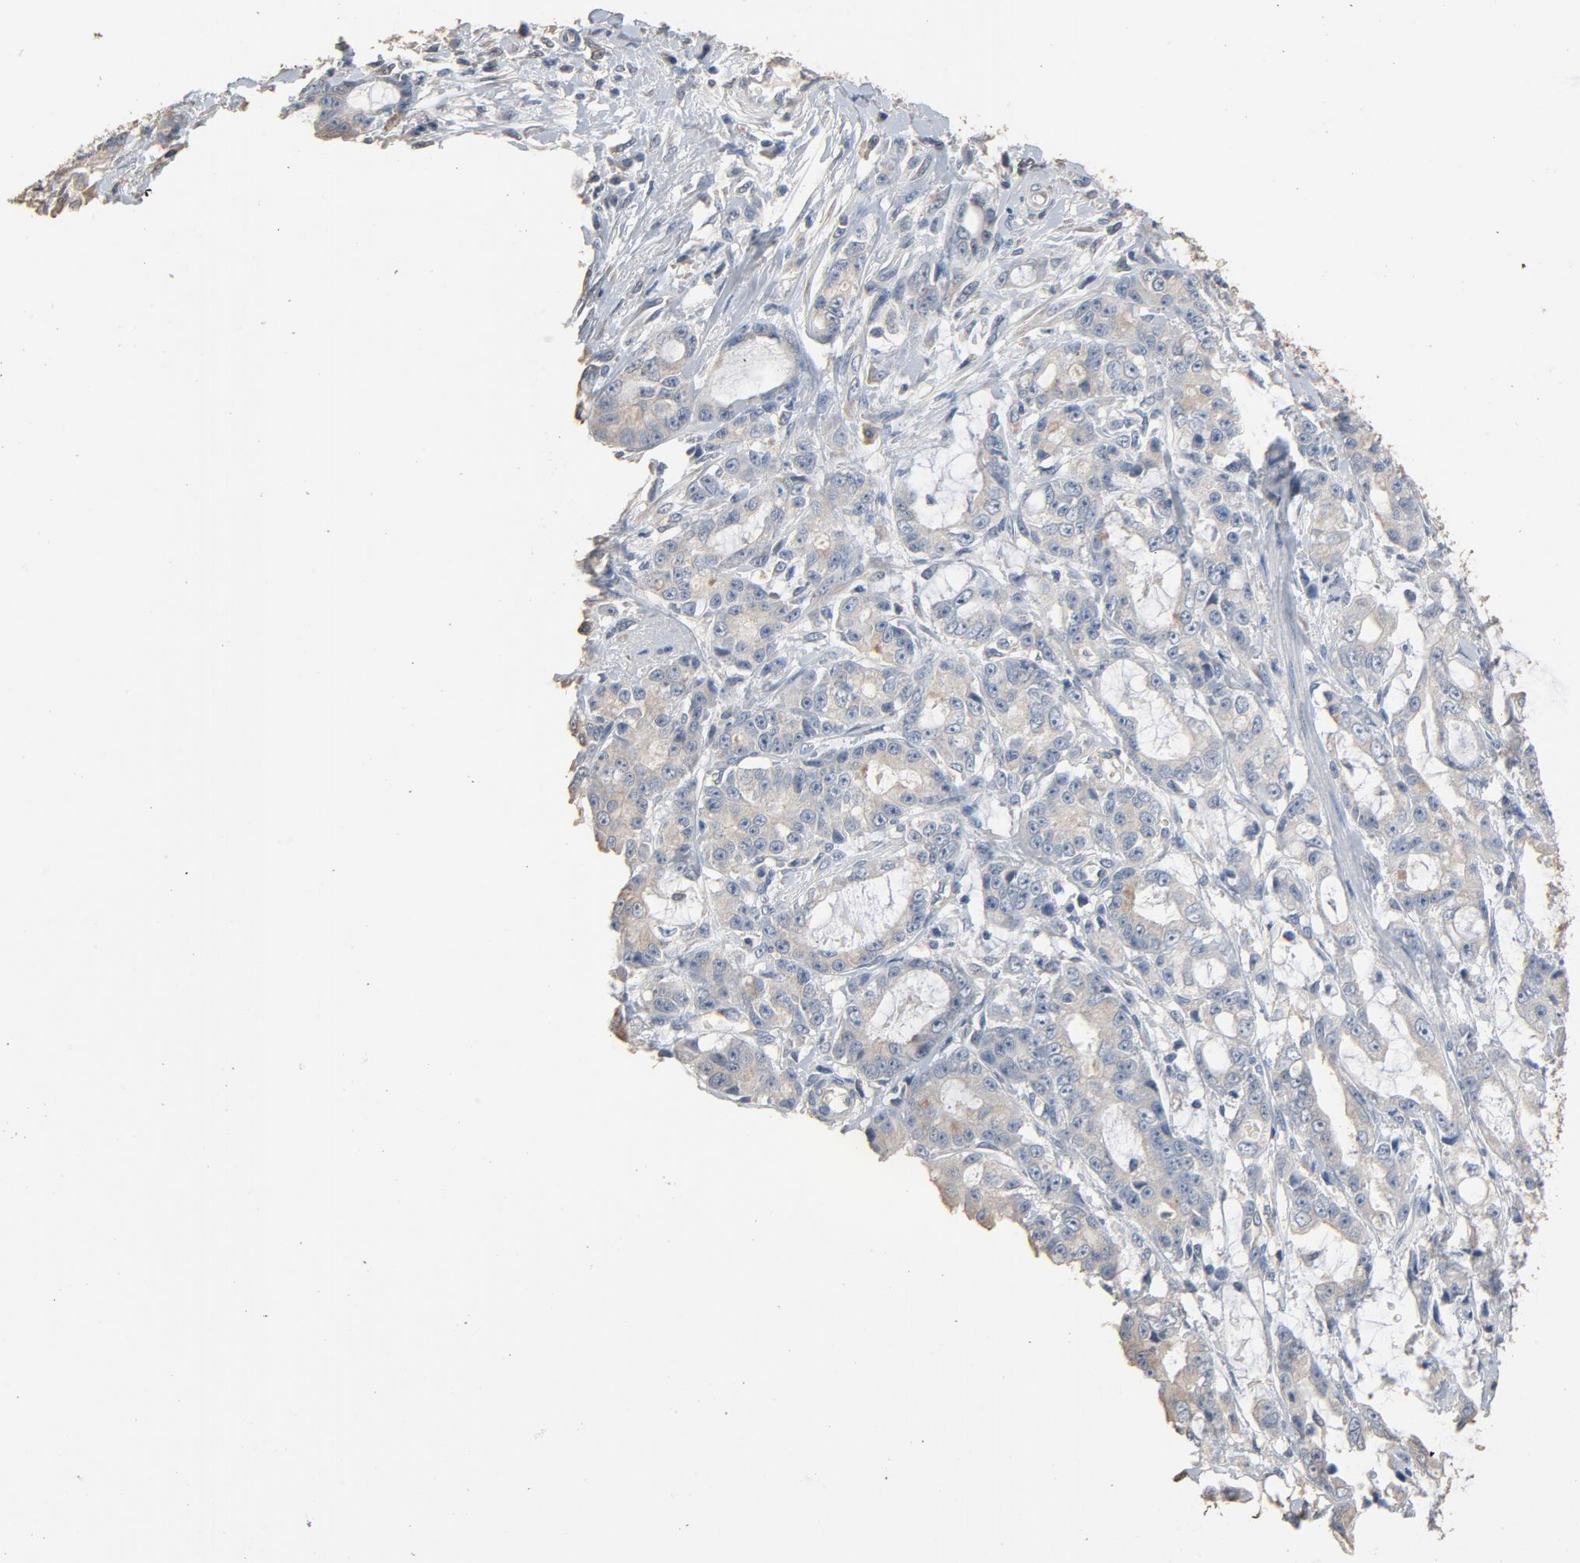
{"staining": {"intensity": "weak", "quantity": ">75%", "location": "cytoplasmic/membranous"}, "tissue": "pancreatic cancer", "cell_type": "Tumor cells", "image_type": "cancer", "snomed": [{"axis": "morphology", "description": "Adenocarcinoma, NOS"}, {"axis": "topography", "description": "Pancreas"}], "caption": "Tumor cells exhibit low levels of weak cytoplasmic/membranous positivity in about >75% of cells in pancreatic cancer.", "gene": "SOX6", "patient": {"sex": "female", "age": 73}}